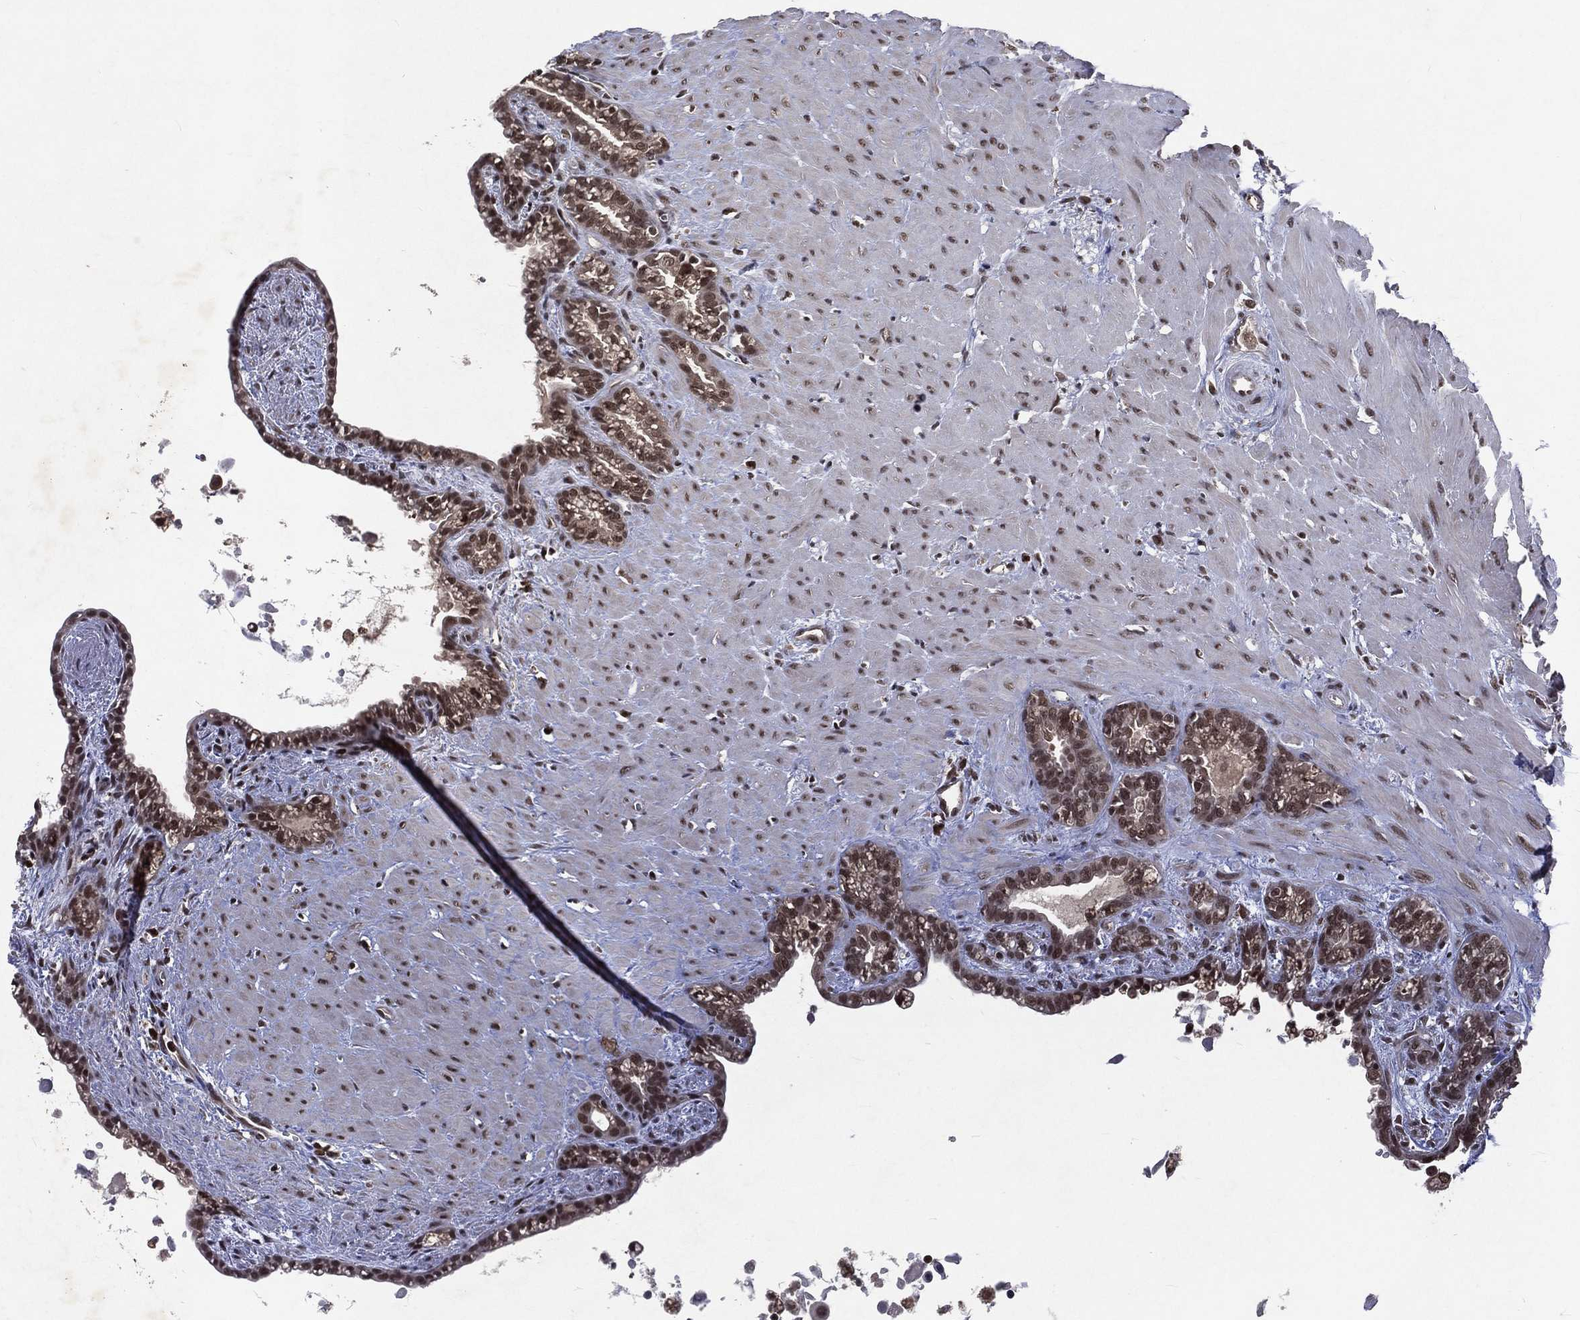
{"staining": {"intensity": "moderate", "quantity": "25%-75%", "location": "cytoplasmic/membranous,nuclear"}, "tissue": "seminal vesicle", "cell_type": "Glandular cells", "image_type": "normal", "snomed": [{"axis": "morphology", "description": "Normal tissue, NOS"}, {"axis": "morphology", "description": "Urothelial carcinoma, NOS"}, {"axis": "topography", "description": "Urinary bladder"}, {"axis": "topography", "description": "Seminal veicle"}], "caption": "Immunohistochemical staining of normal seminal vesicle reveals 25%-75% levels of moderate cytoplasmic/membranous,nuclear protein expression in about 25%-75% of glandular cells. (DAB IHC with brightfield microscopy, high magnification).", "gene": "DMAP1", "patient": {"sex": "male", "age": 76}}